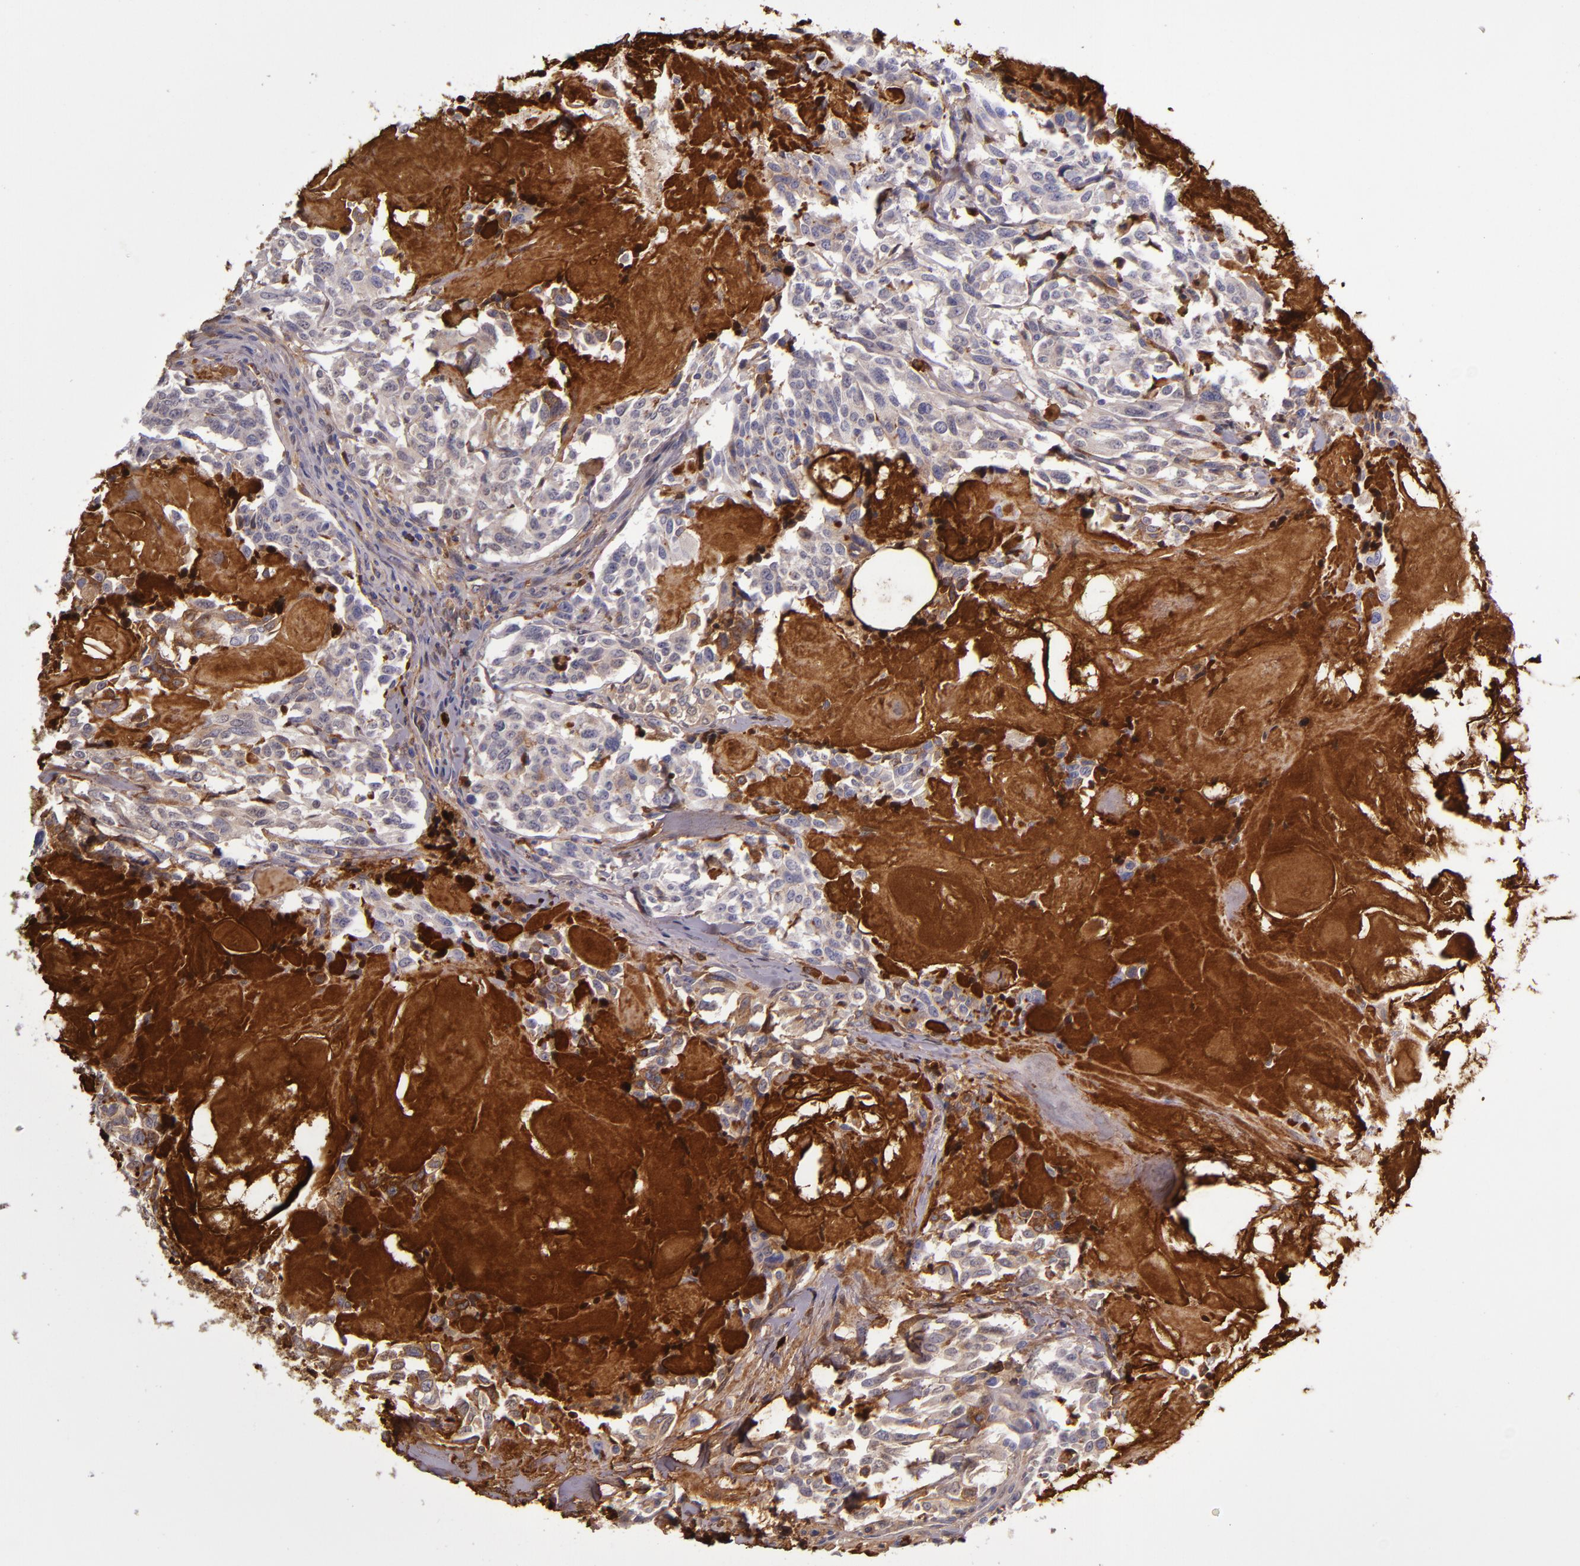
{"staining": {"intensity": "weak", "quantity": "25%-75%", "location": "cytoplasmic/membranous"}, "tissue": "thyroid cancer", "cell_type": "Tumor cells", "image_type": "cancer", "snomed": [{"axis": "morphology", "description": "Carcinoma, NOS"}, {"axis": "morphology", "description": "Carcinoid, malignant, NOS"}, {"axis": "topography", "description": "Thyroid gland"}], "caption": "Carcinoid (malignant) (thyroid) was stained to show a protein in brown. There is low levels of weak cytoplasmic/membranous expression in approximately 25%-75% of tumor cells.", "gene": "CLEC3B", "patient": {"sex": "male", "age": 33}}